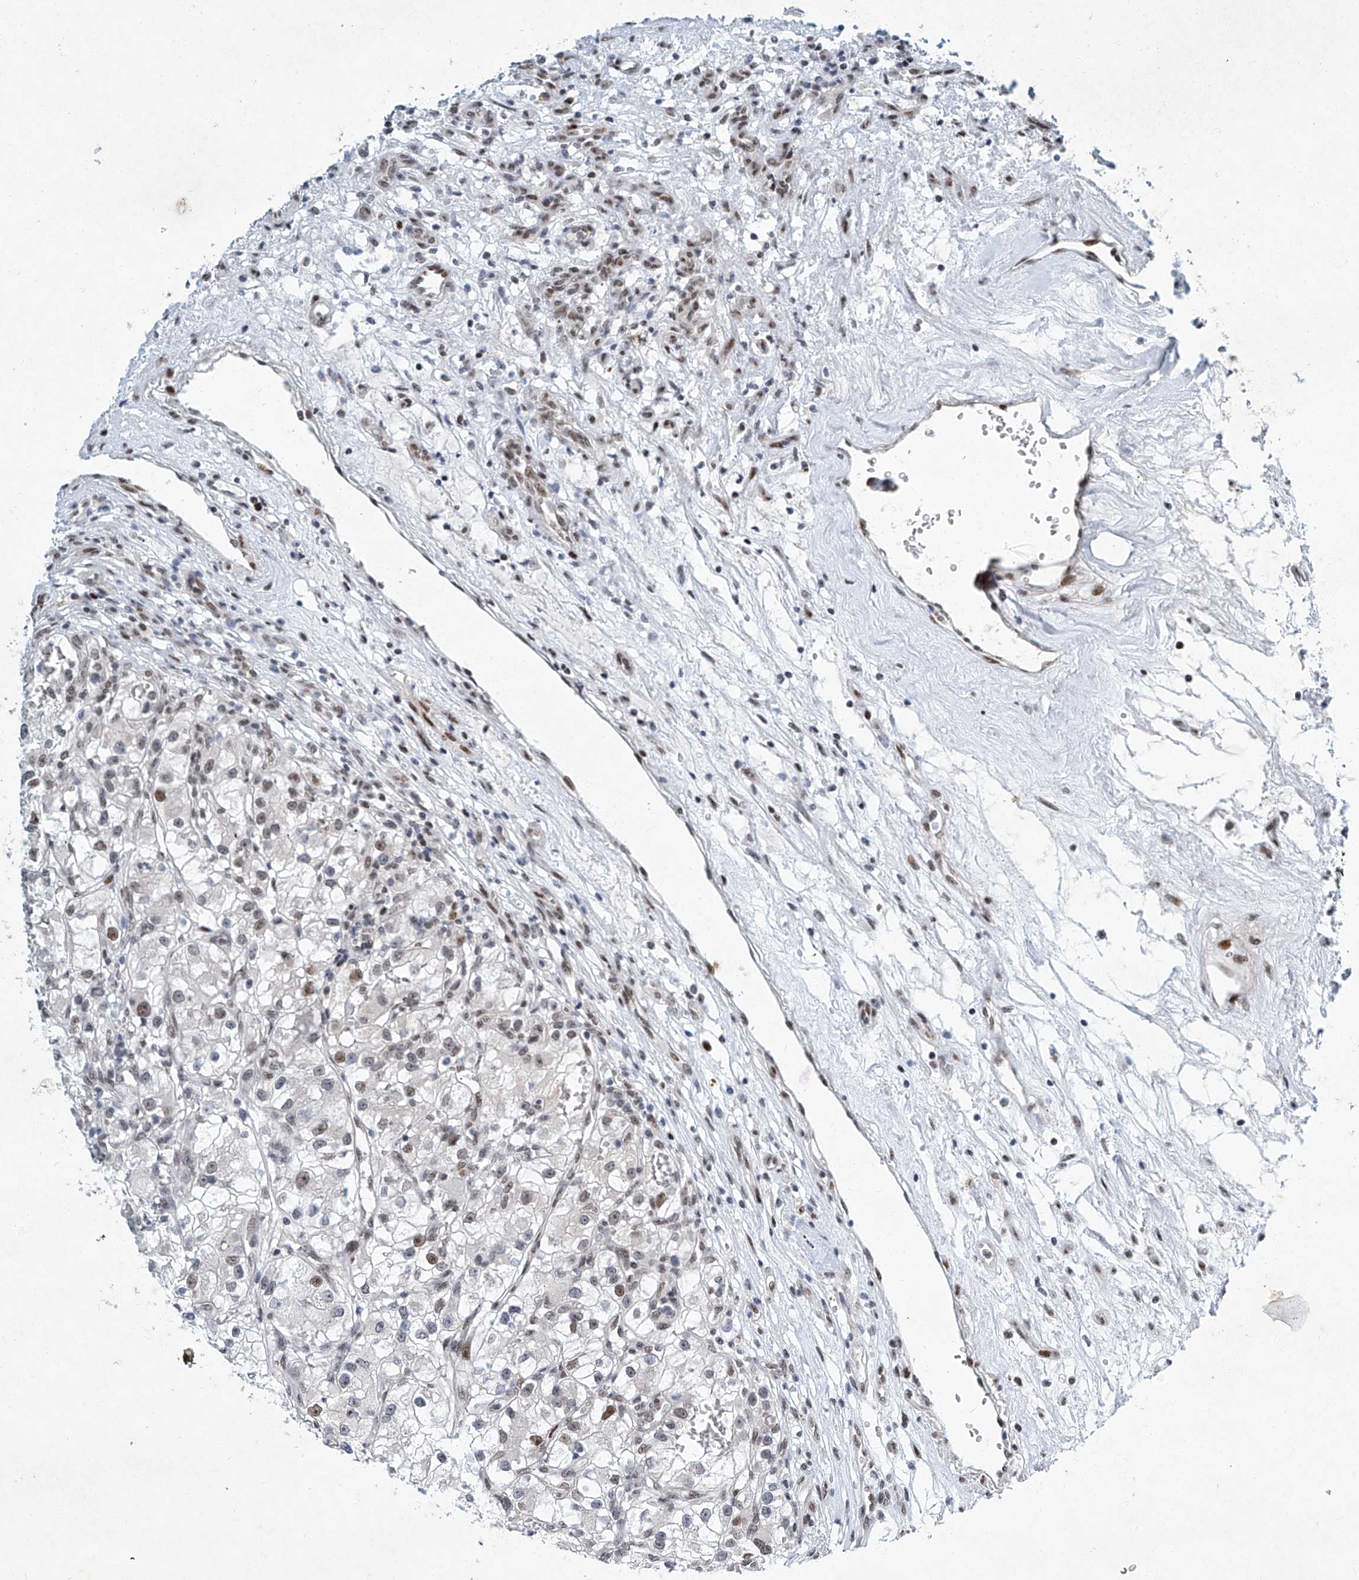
{"staining": {"intensity": "moderate", "quantity": "<25%", "location": "nuclear"}, "tissue": "renal cancer", "cell_type": "Tumor cells", "image_type": "cancer", "snomed": [{"axis": "morphology", "description": "Adenocarcinoma, NOS"}, {"axis": "topography", "description": "Kidney"}], "caption": "Renal adenocarcinoma stained with IHC demonstrates moderate nuclear staining in approximately <25% of tumor cells.", "gene": "TFDP1", "patient": {"sex": "female", "age": 57}}